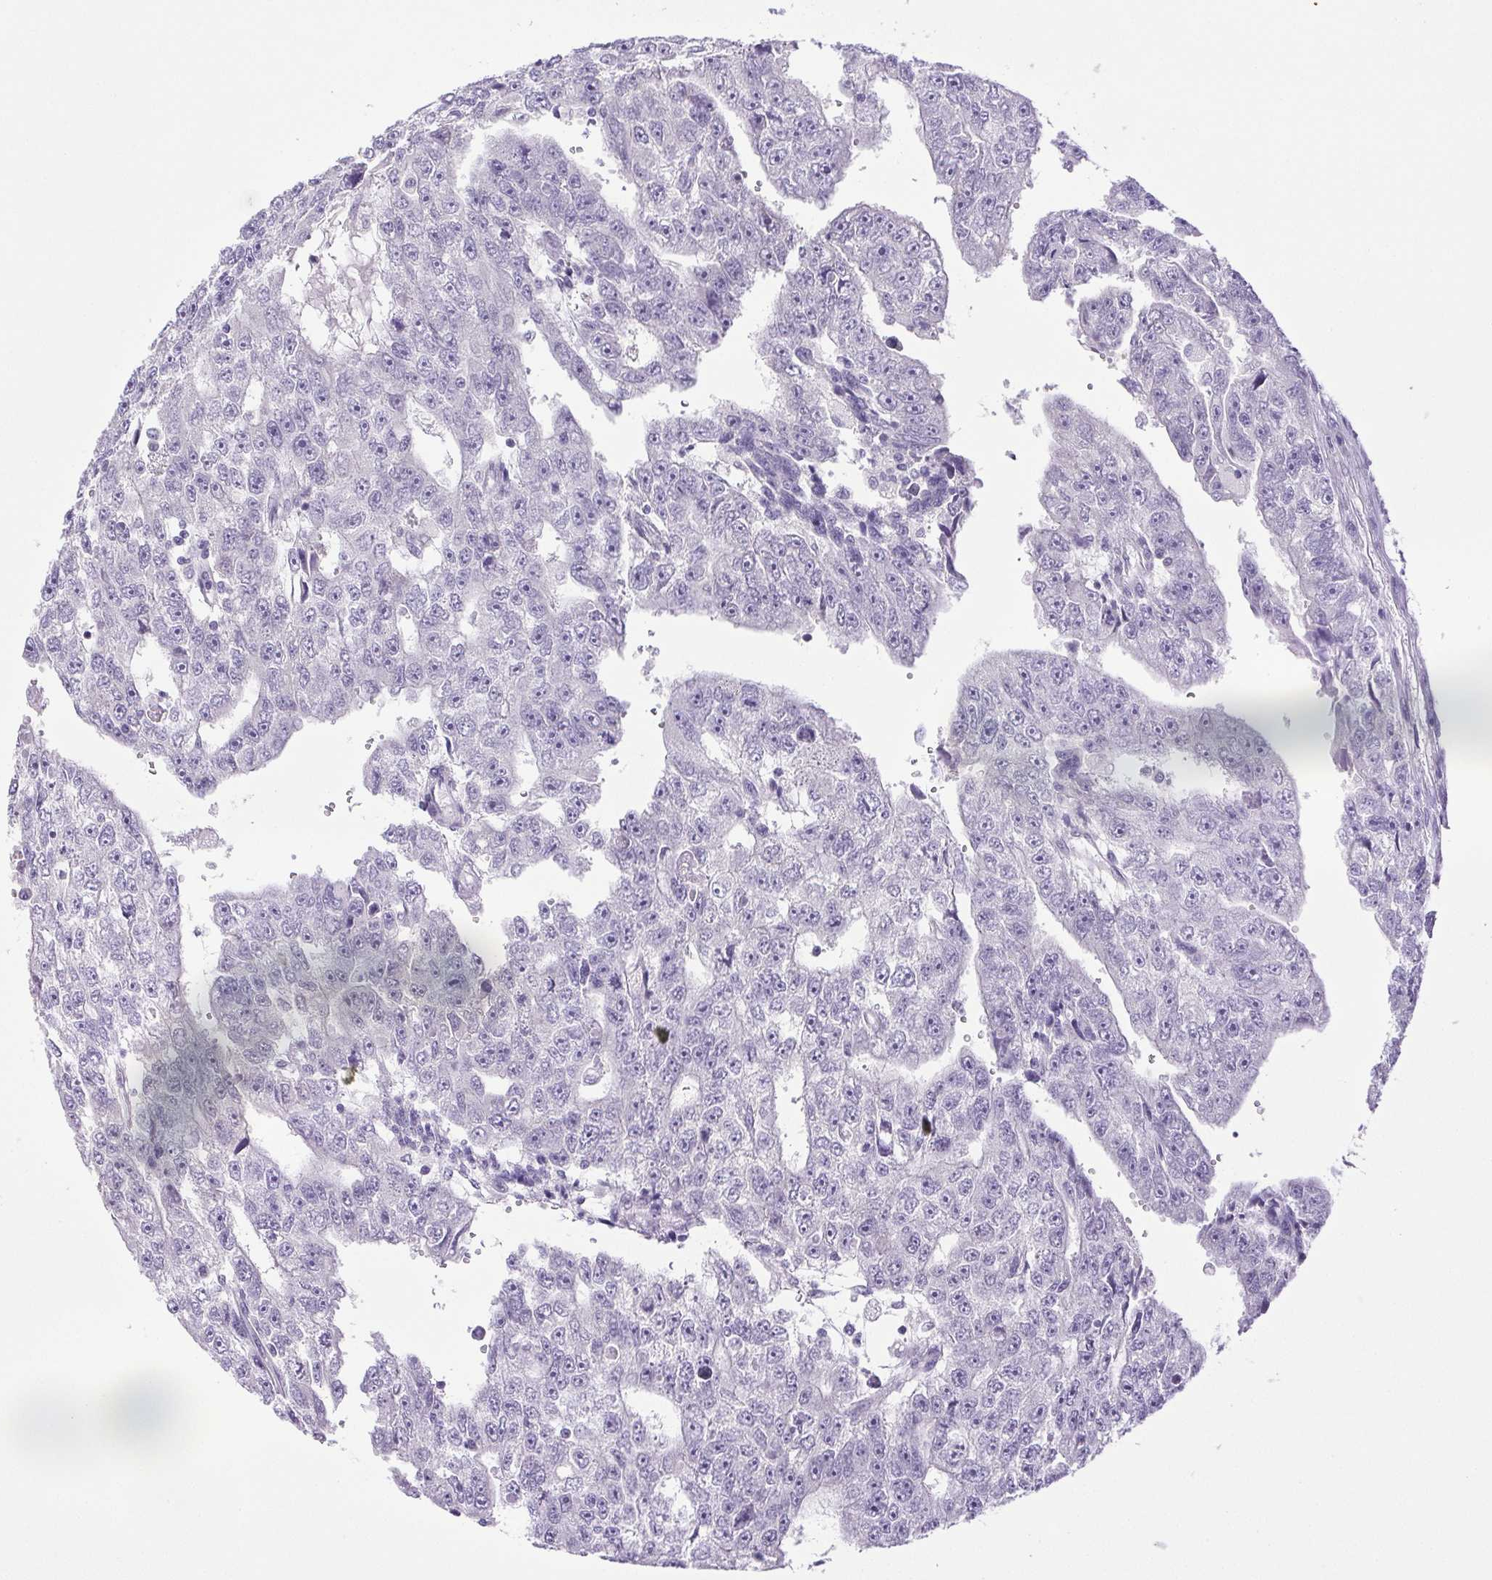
{"staining": {"intensity": "negative", "quantity": "none", "location": "none"}, "tissue": "testis cancer", "cell_type": "Tumor cells", "image_type": "cancer", "snomed": [{"axis": "morphology", "description": "Carcinoma, Embryonal, NOS"}, {"axis": "topography", "description": "Testis"}], "caption": "Tumor cells are negative for protein expression in human testis embryonal carcinoma.", "gene": "PAPPA2", "patient": {"sex": "male", "age": 20}}